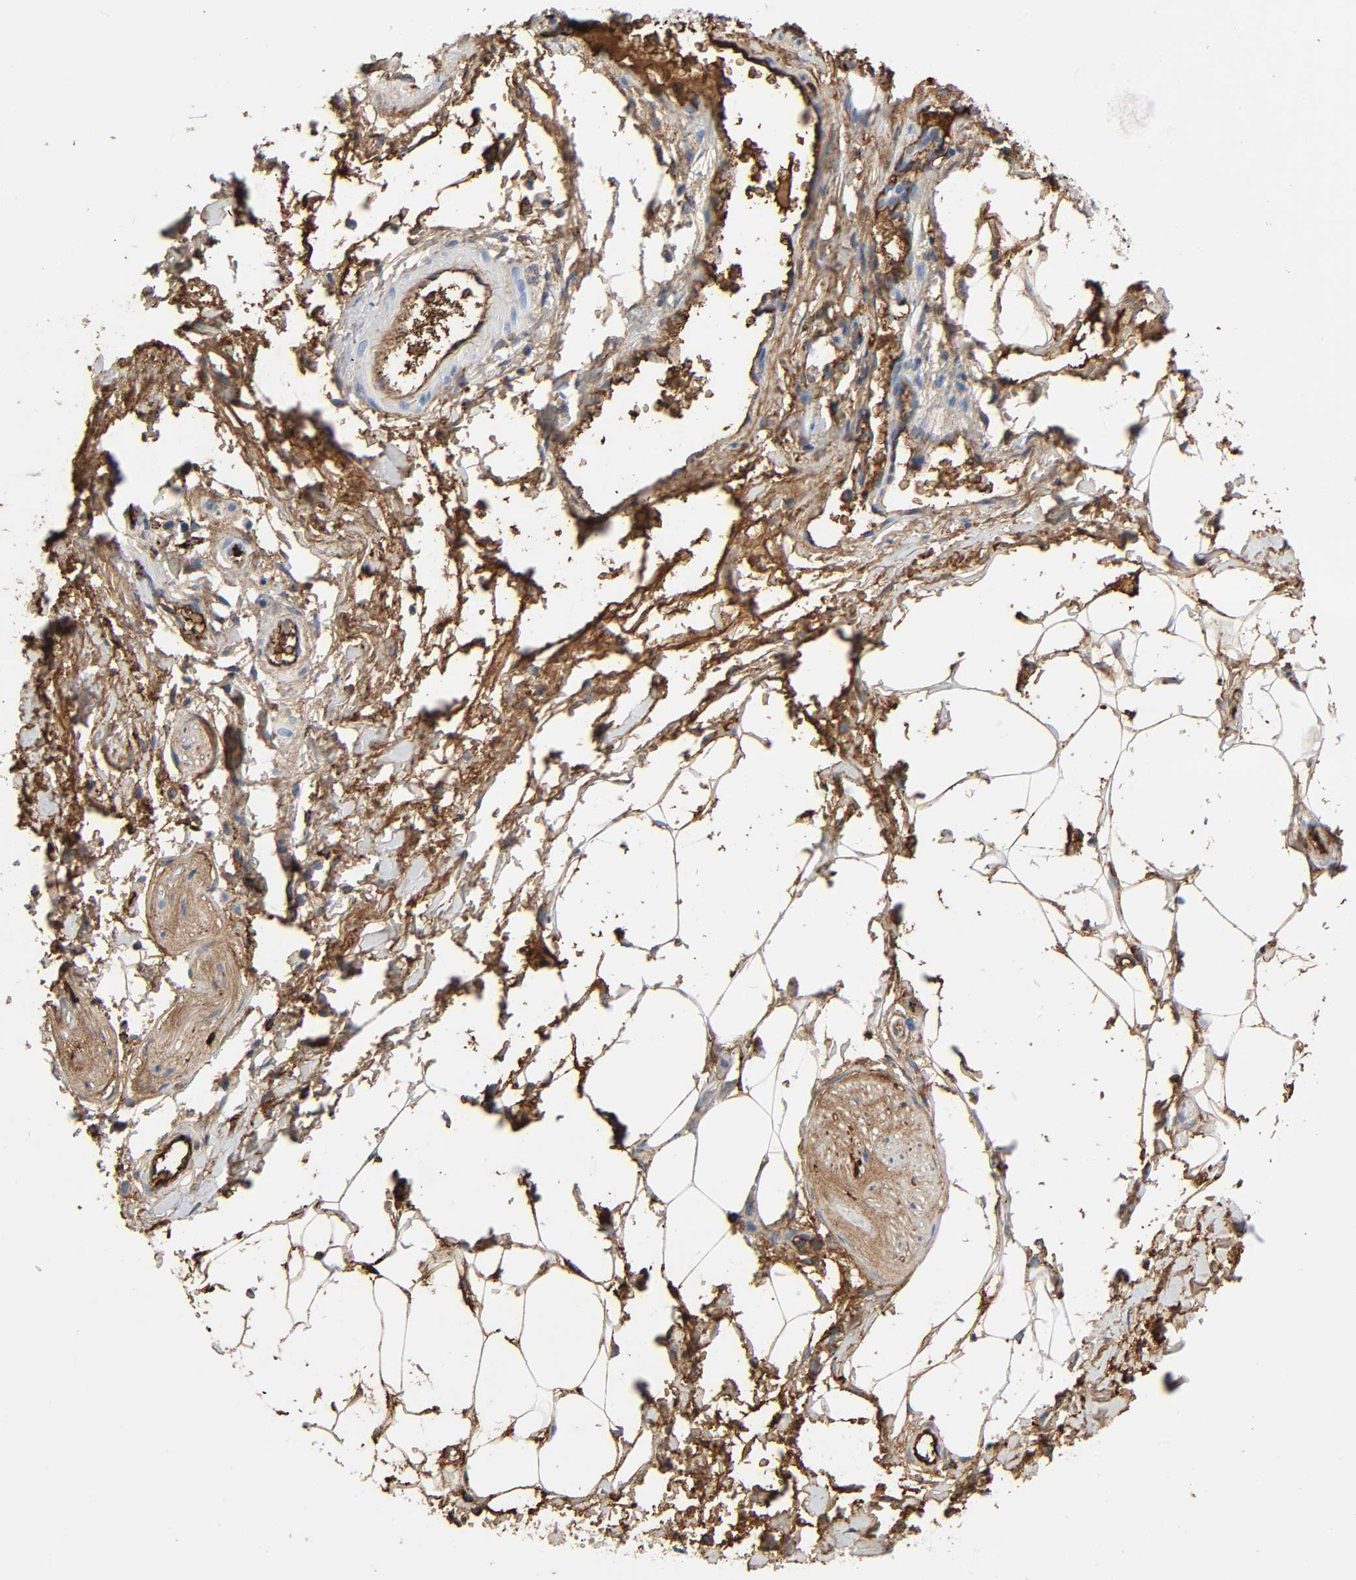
{"staining": {"intensity": "strong", "quantity": ">75%", "location": "cytoplasmic/membranous"}, "tissue": "adipose tissue", "cell_type": "Adipocytes", "image_type": "normal", "snomed": [{"axis": "morphology", "description": "Normal tissue, NOS"}, {"axis": "topography", "description": "Soft tissue"}, {"axis": "topography", "description": "Peripheral nerve tissue"}], "caption": "Adipocytes show high levels of strong cytoplasmic/membranous expression in about >75% of cells in benign human adipose tissue. The staining was performed using DAB to visualize the protein expression in brown, while the nuclei were stained in blue with hematoxylin (Magnification: 20x).", "gene": "C3", "patient": {"sex": "female", "age": 71}}